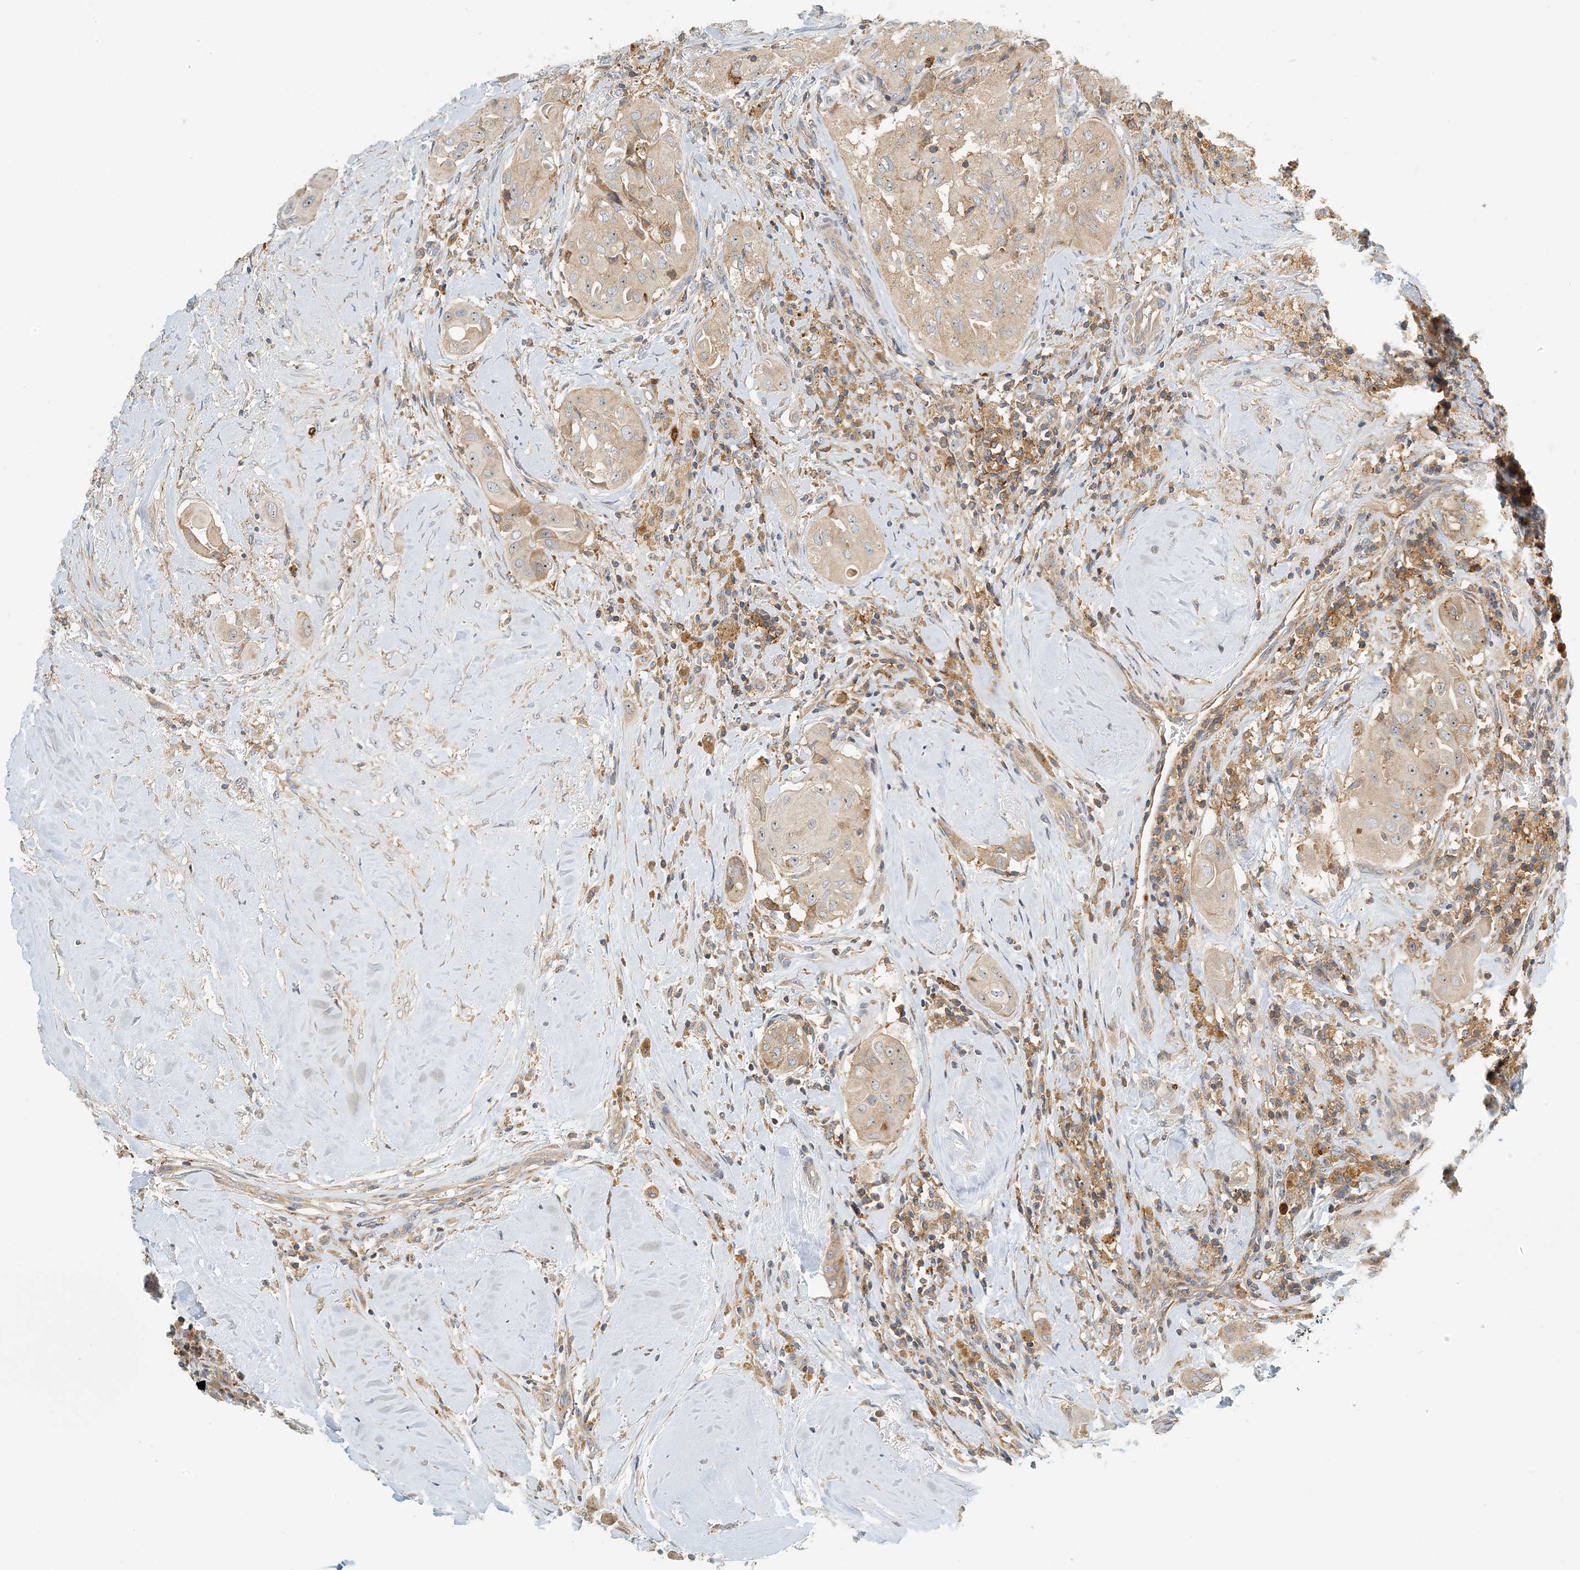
{"staining": {"intensity": "weak", "quantity": "<25%", "location": "cytoplasmic/membranous"}, "tissue": "thyroid cancer", "cell_type": "Tumor cells", "image_type": "cancer", "snomed": [{"axis": "morphology", "description": "Papillary adenocarcinoma, NOS"}, {"axis": "topography", "description": "Thyroid gland"}], "caption": "This is an immunohistochemistry histopathology image of papillary adenocarcinoma (thyroid). There is no positivity in tumor cells.", "gene": "COLEC11", "patient": {"sex": "female", "age": 59}}